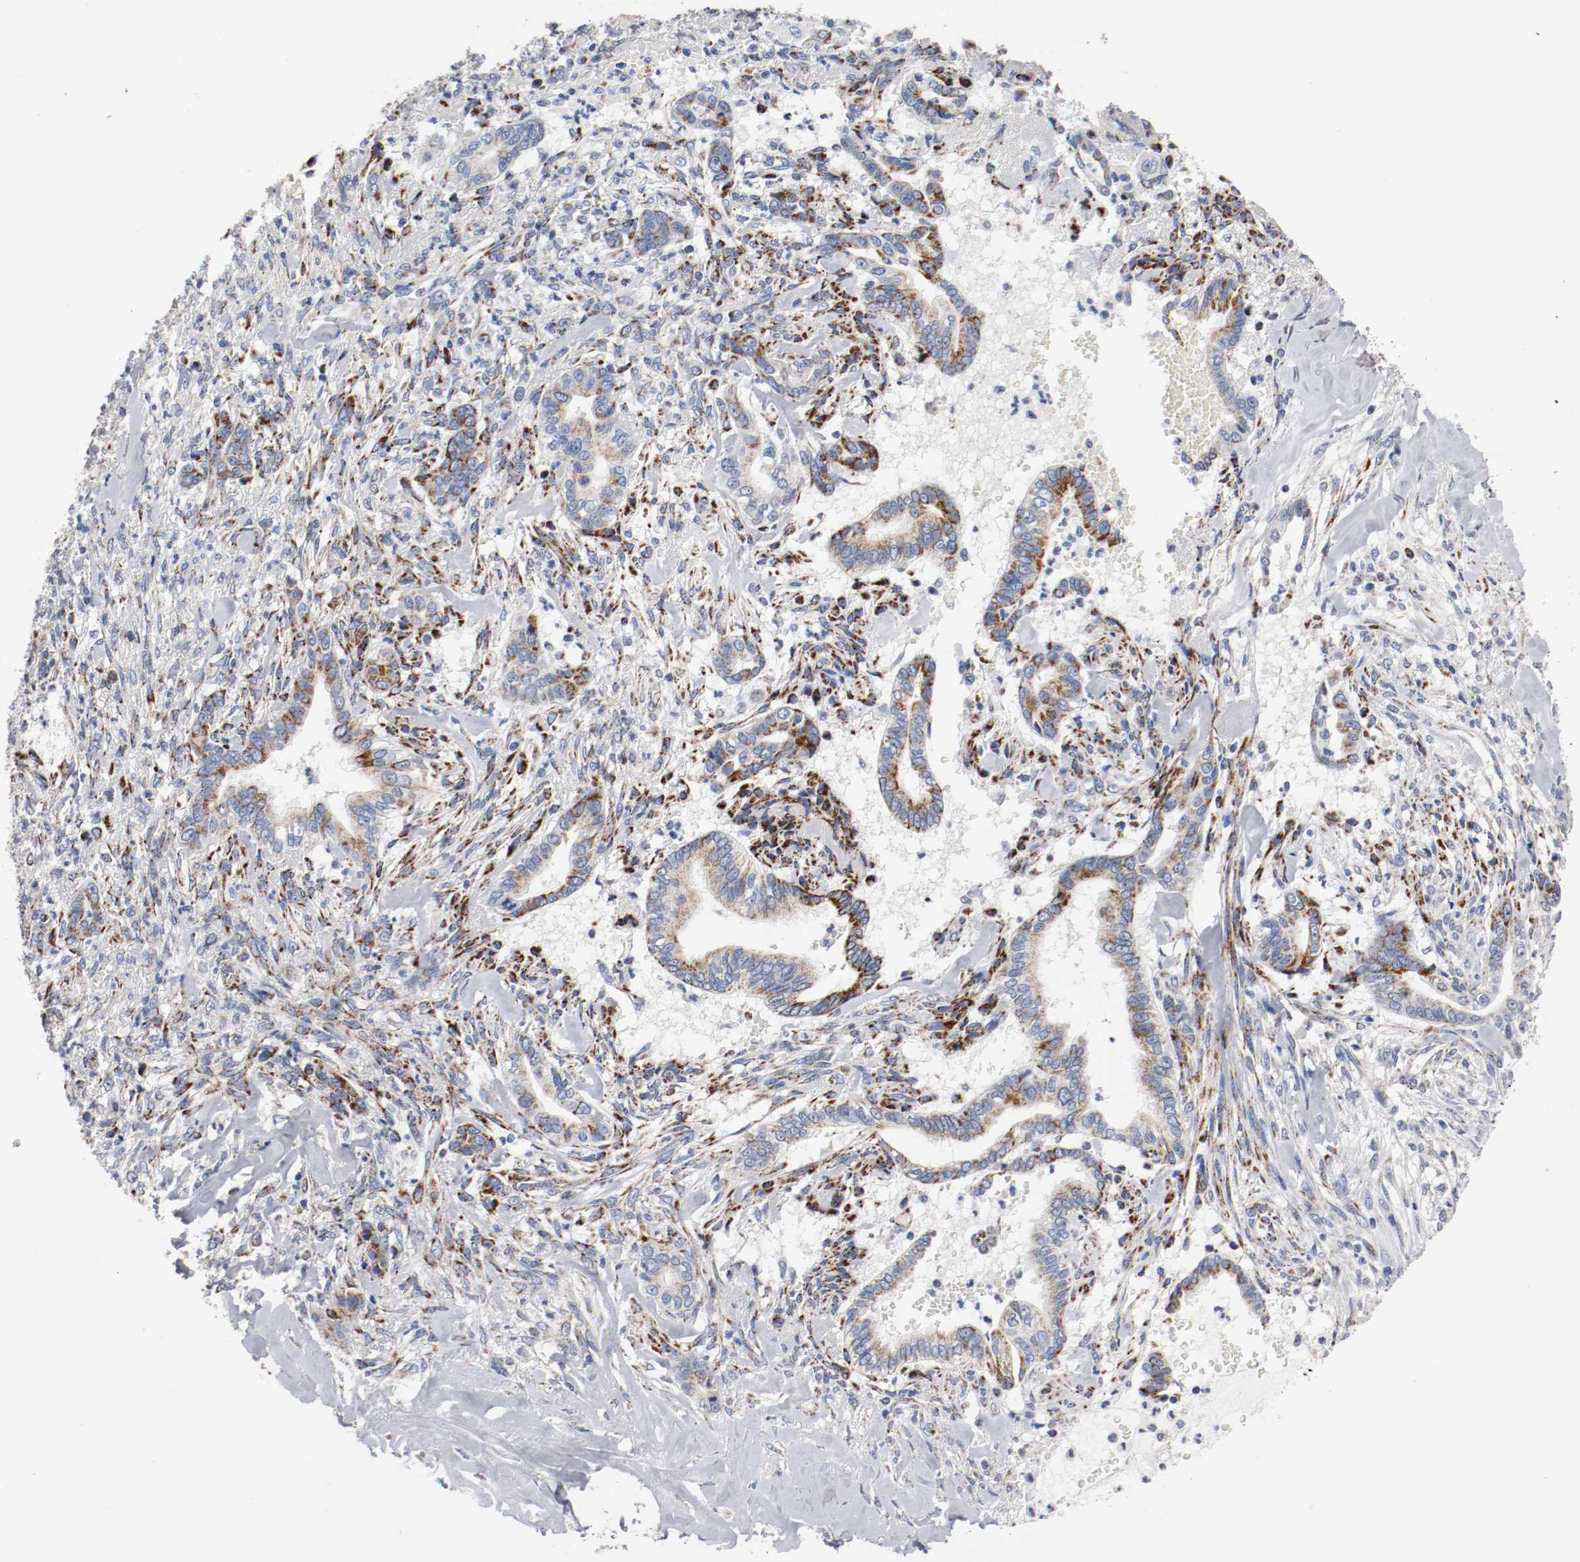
{"staining": {"intensity": "strong", "quantity": "<25%", "location": "cytoplasmic/membranous"}, "tissue": "liver cancer", "cell_type": "Tumor cells", "image_type": "cancer", "snomed": [{"axis": "morphology", "description": "Cholangiocarcinoma"}, {"axis": "topography", "description": "Liver"}], "caption": "High-power microscopy captured an immunohistochemistry (IHC) photomicrograph of cholangiocarcinoma (liver), revealing strong cytoplasmic/membranous positivity in about <25% of tumor cells.", "gene": "TUBD1", "patient": {"sex": "female", "age": 67}}